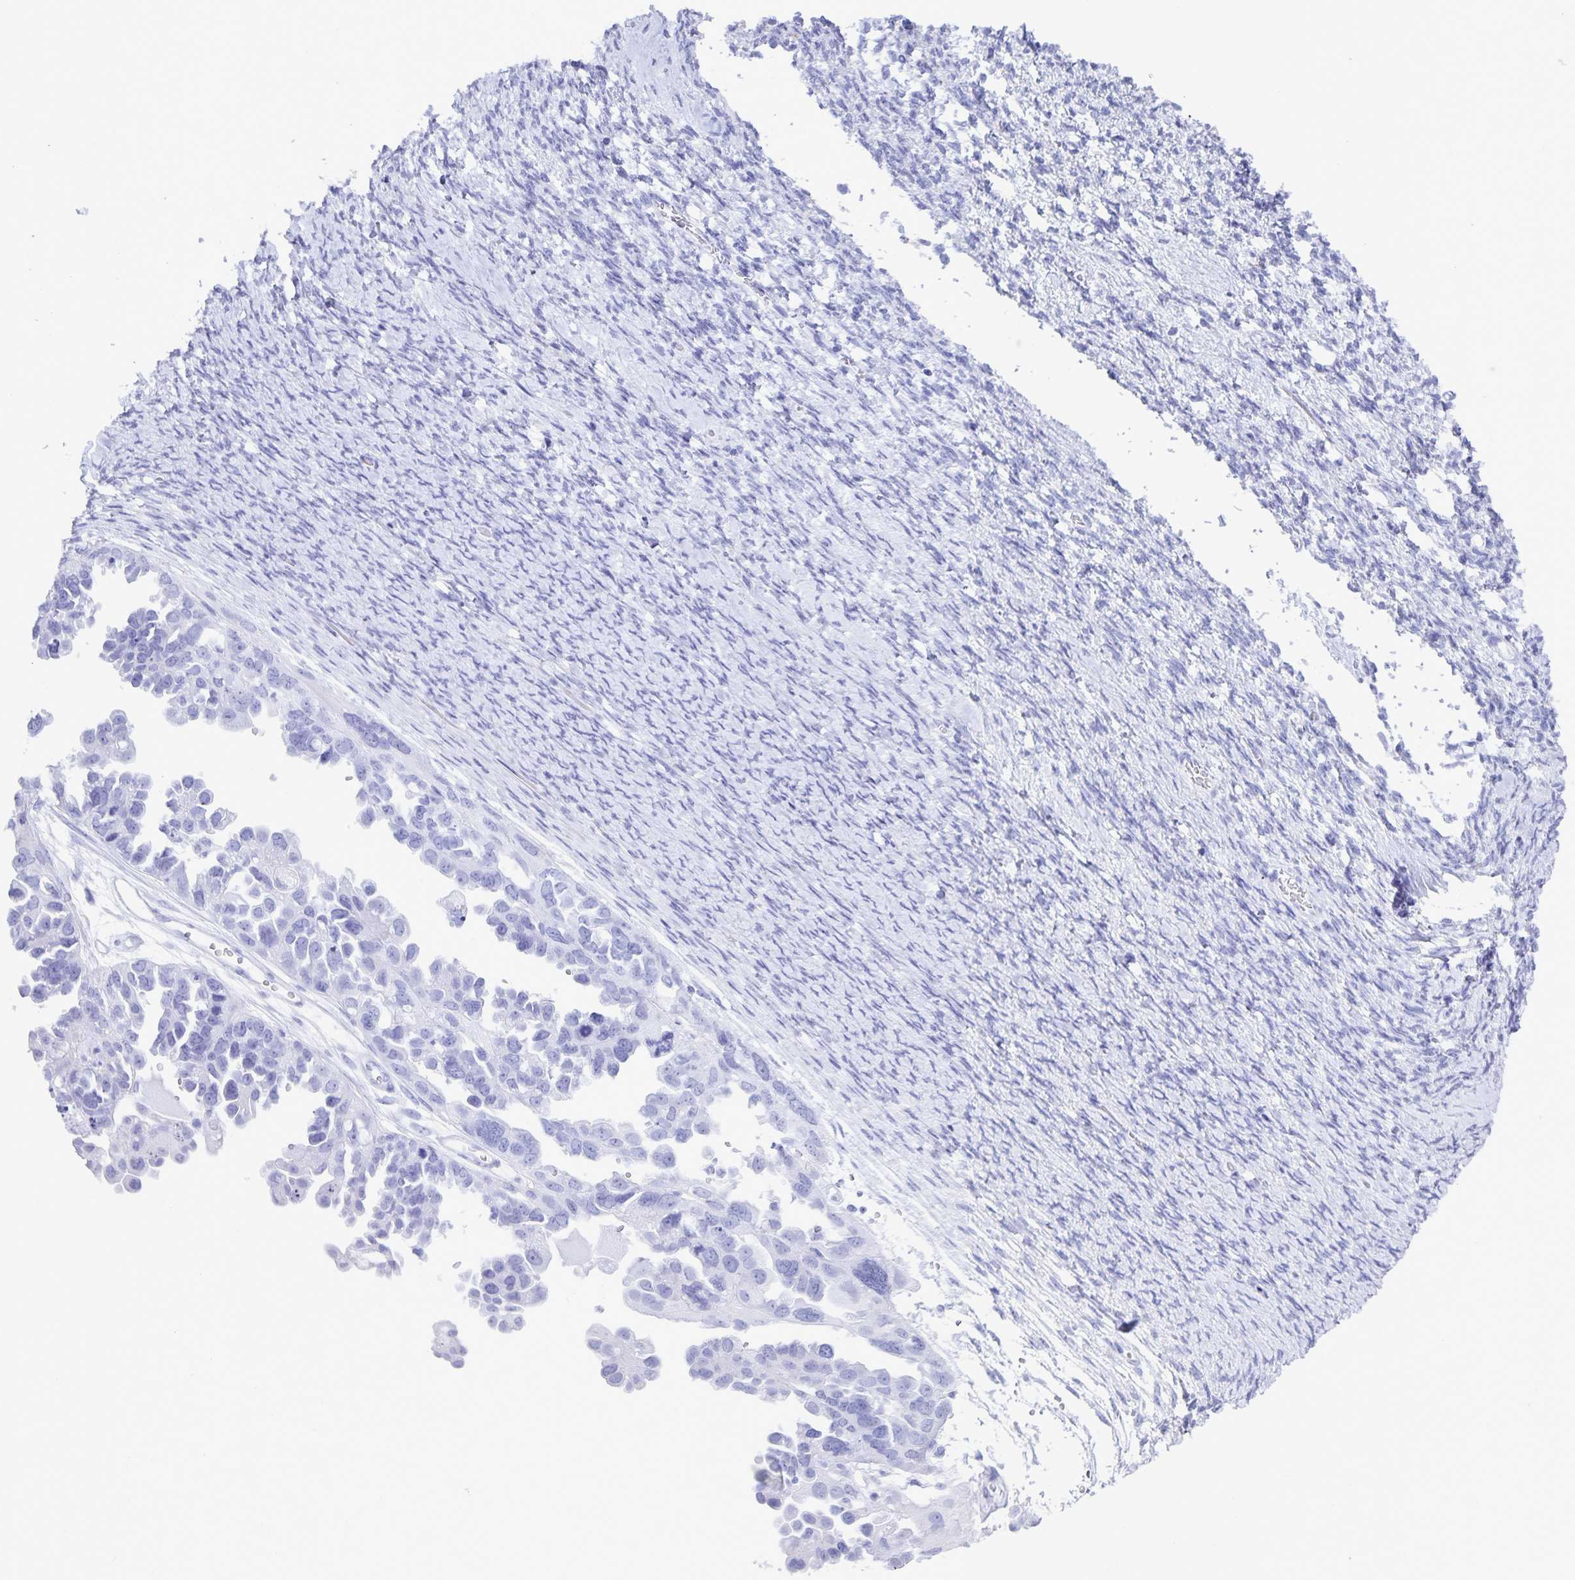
{"staining": {"intensity": "negative", "quantity": "none", "location": "none"}, "tissue": "ovarian cancer", "cell_type": "Tumor cells", "image_type": "cancer", "snomed": [{"axis": "morphology", "description": "Cystadenocarcinoma, serous, NOS"}, {"axis": "topography", "description": "Ovary"}], "caption": "DAB immunohistochemical staining of human ovarian cancer displays no significant staining in tumor cells.", "gene": "AQP4", "patient": {"sex": "female", "age": 53}}